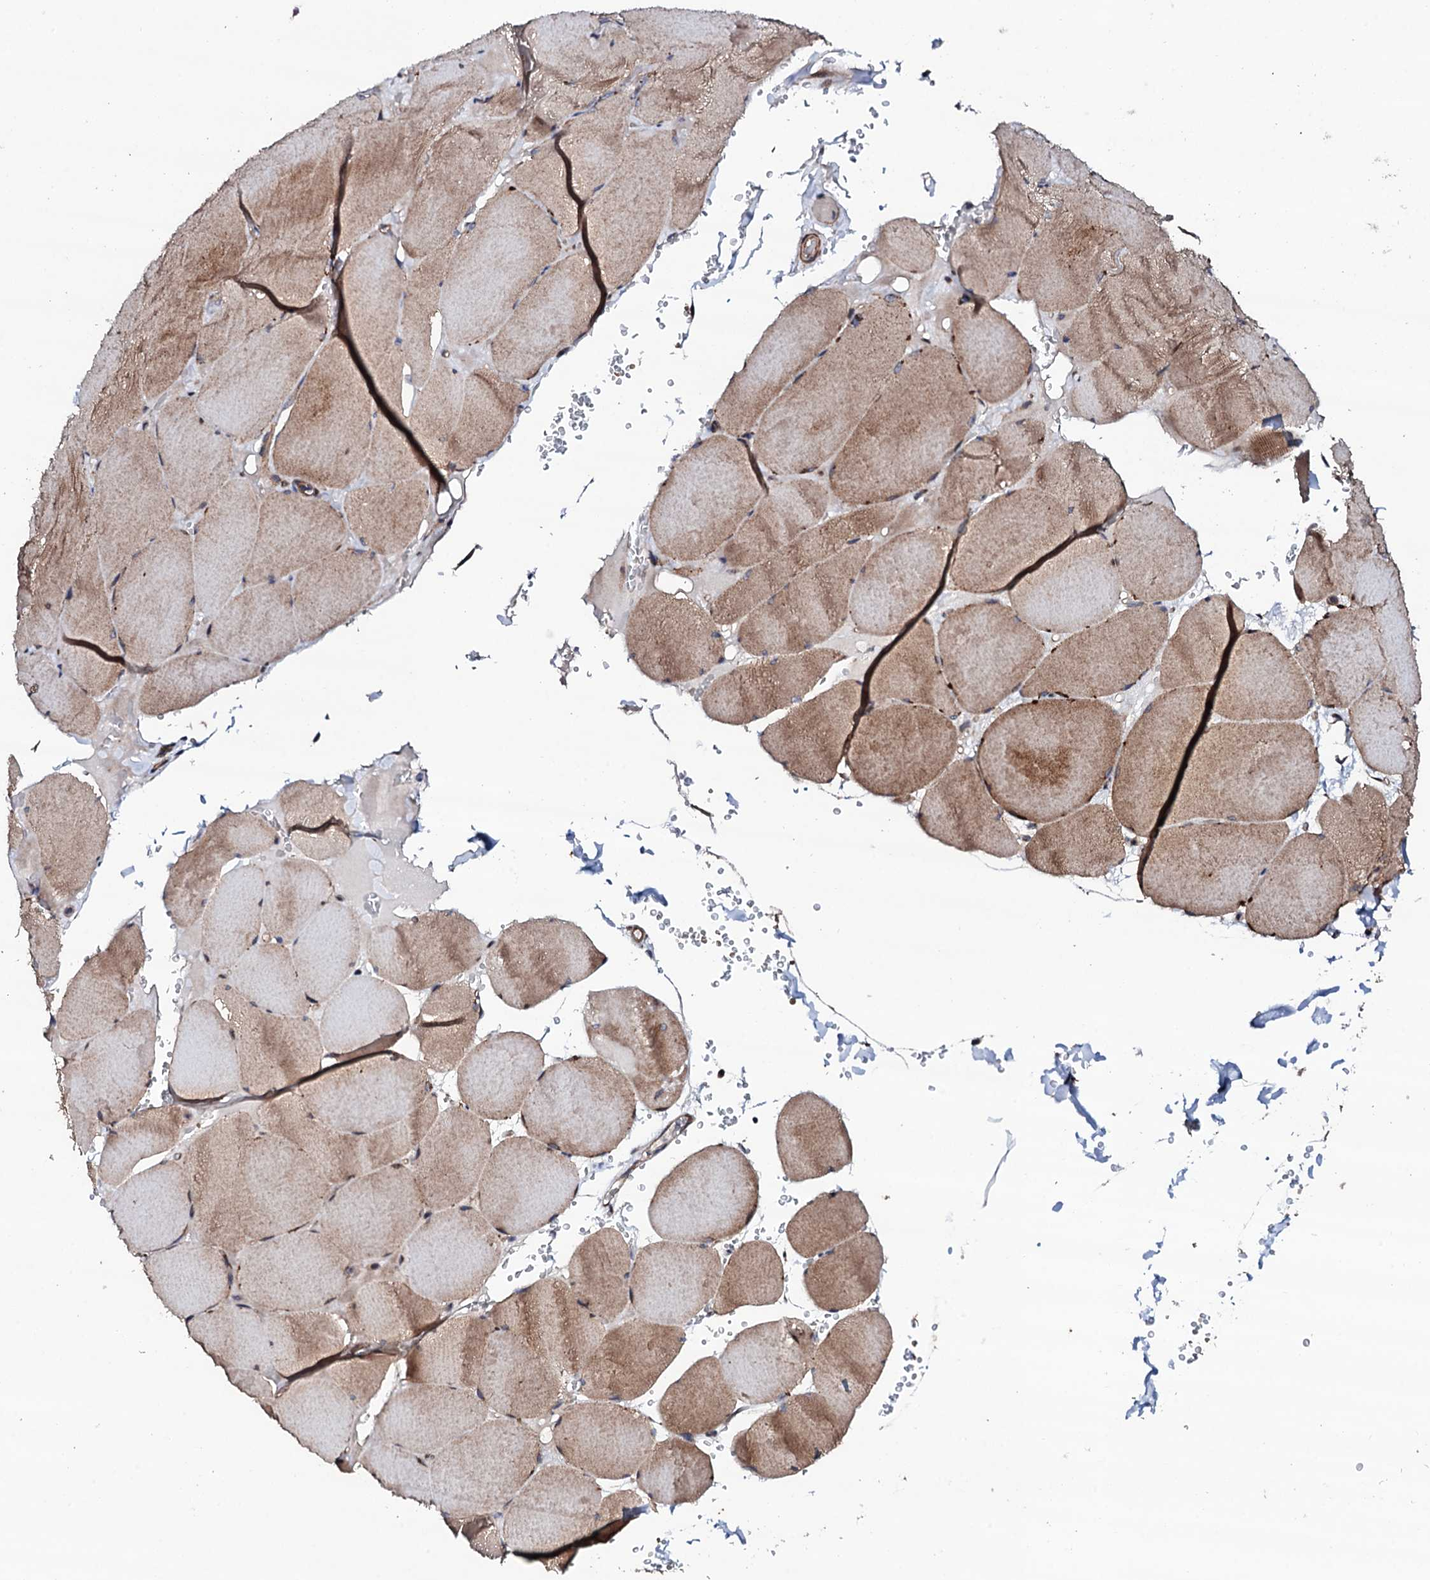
{"staining": {"intensity": "moderate", "quantity": ">75%", "location": "cytoplasmic/membranous"}, "tissue": "skeletal muscle", "cell_type": "Myocytes", "image_type": "normal", "snomed": [{"axis": "morphology", "description": "Normal tissue, NOS"}, {"axis": "topography", "description": "Skeletal muscle"}, {"axis": "topography", "description": "Head-Neck"}], "caption": "Myocytes reveal moderate cytoplasmic/membranous staining in about >75% of cells in normal skeletal muscle. (DAB IHC, brown staining for protein, blue staining for nuclei).", "gene": "CIAO2A", "patient": {"sex": "male", "age": 66}}